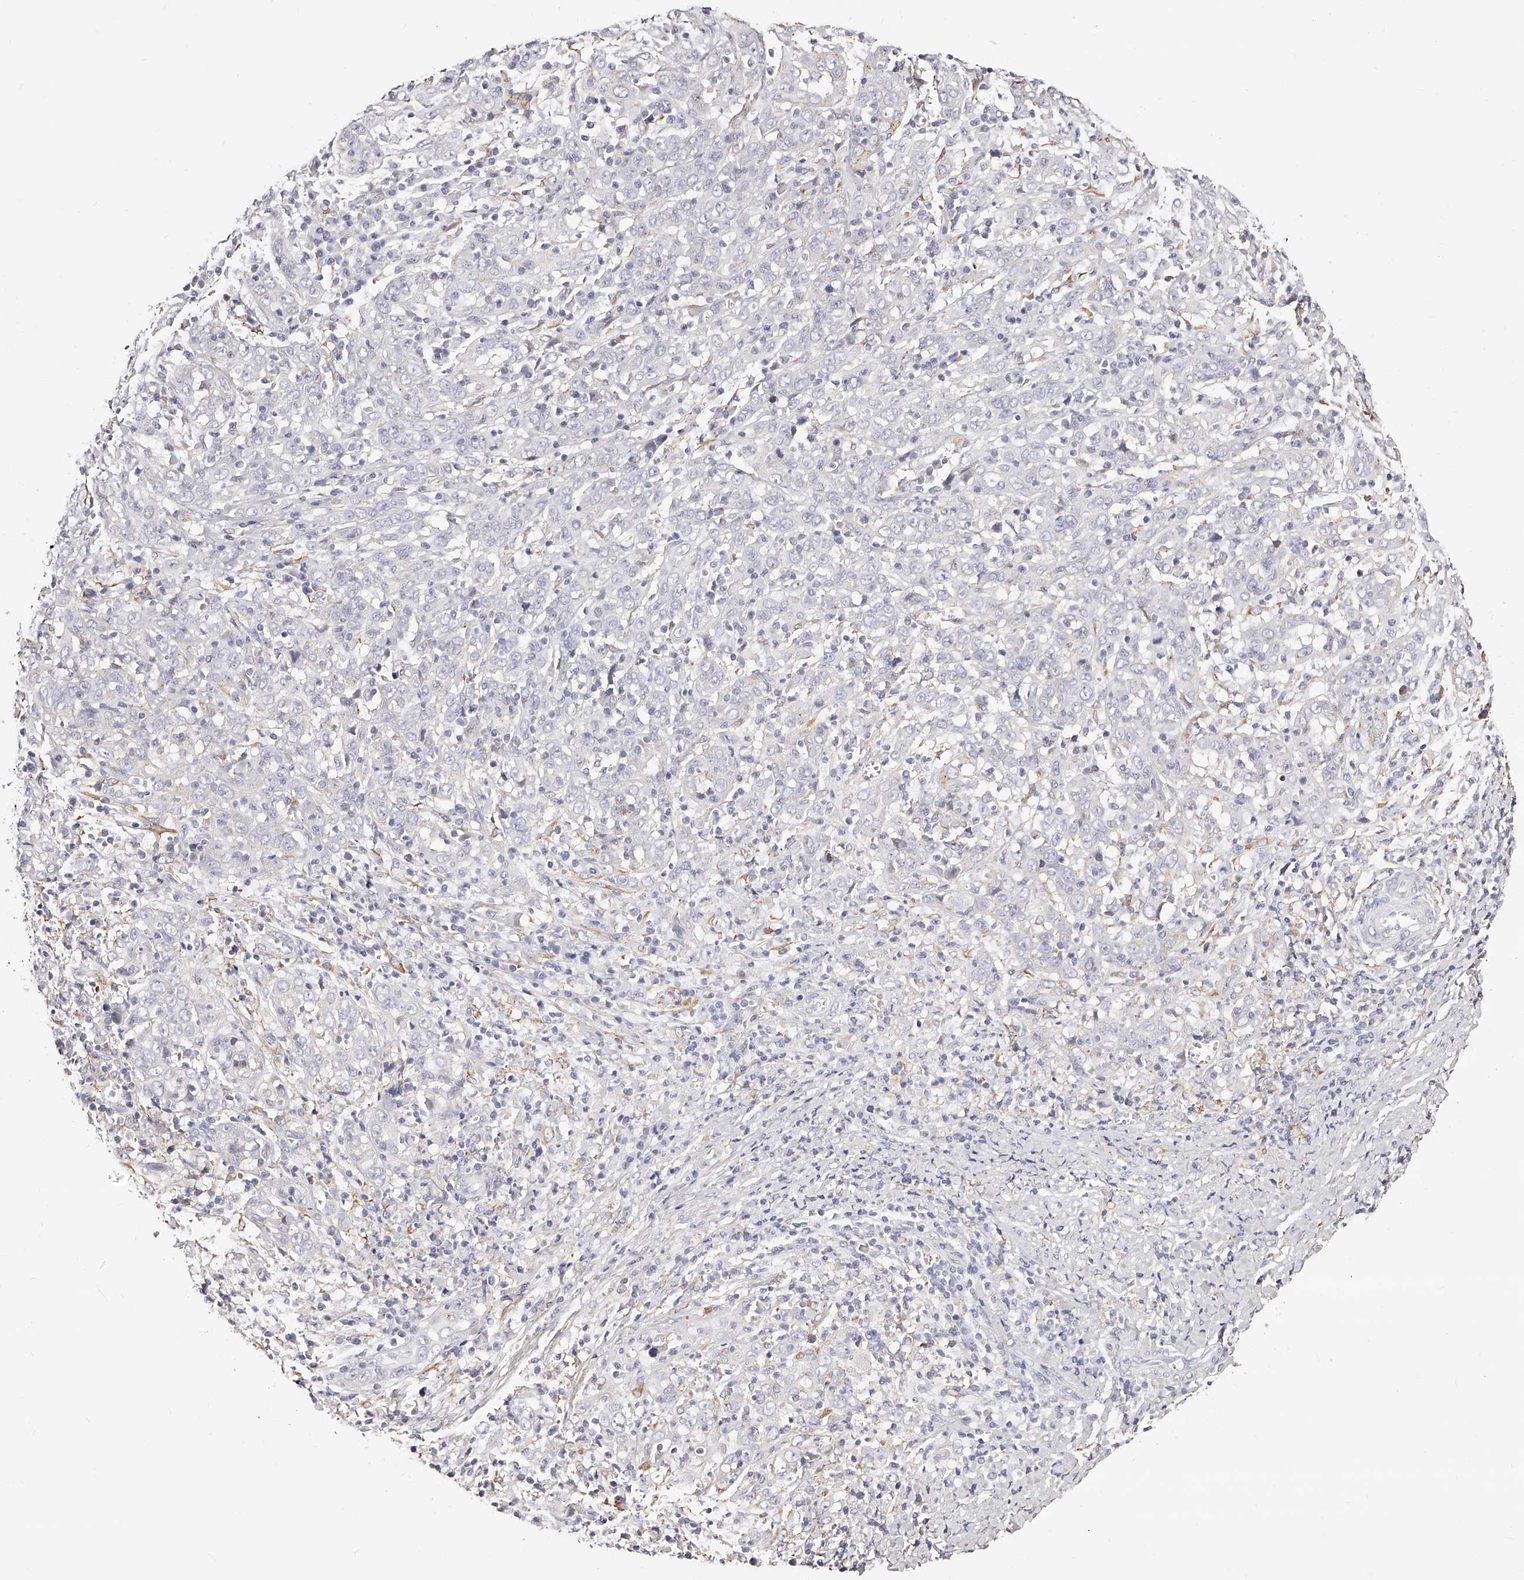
{"staining": {"intensity": "negative", "quantity": "none", "location": "none"}, "tissue": "cervical cancer", "cell_type": "Tumor cells", "image_type": "cancer", "snomed": [{"axis": "morphology", "description": "Squamous cell carcinoma, NOS"}, {"axis": "topography", "description": "Cervix"}], "caption": "Image shows no significant protein staining in tumor cells of squamous cell carcinoma (cervical).", "gene": "CD82", "patient": {"sex": "female", "age": 46}}